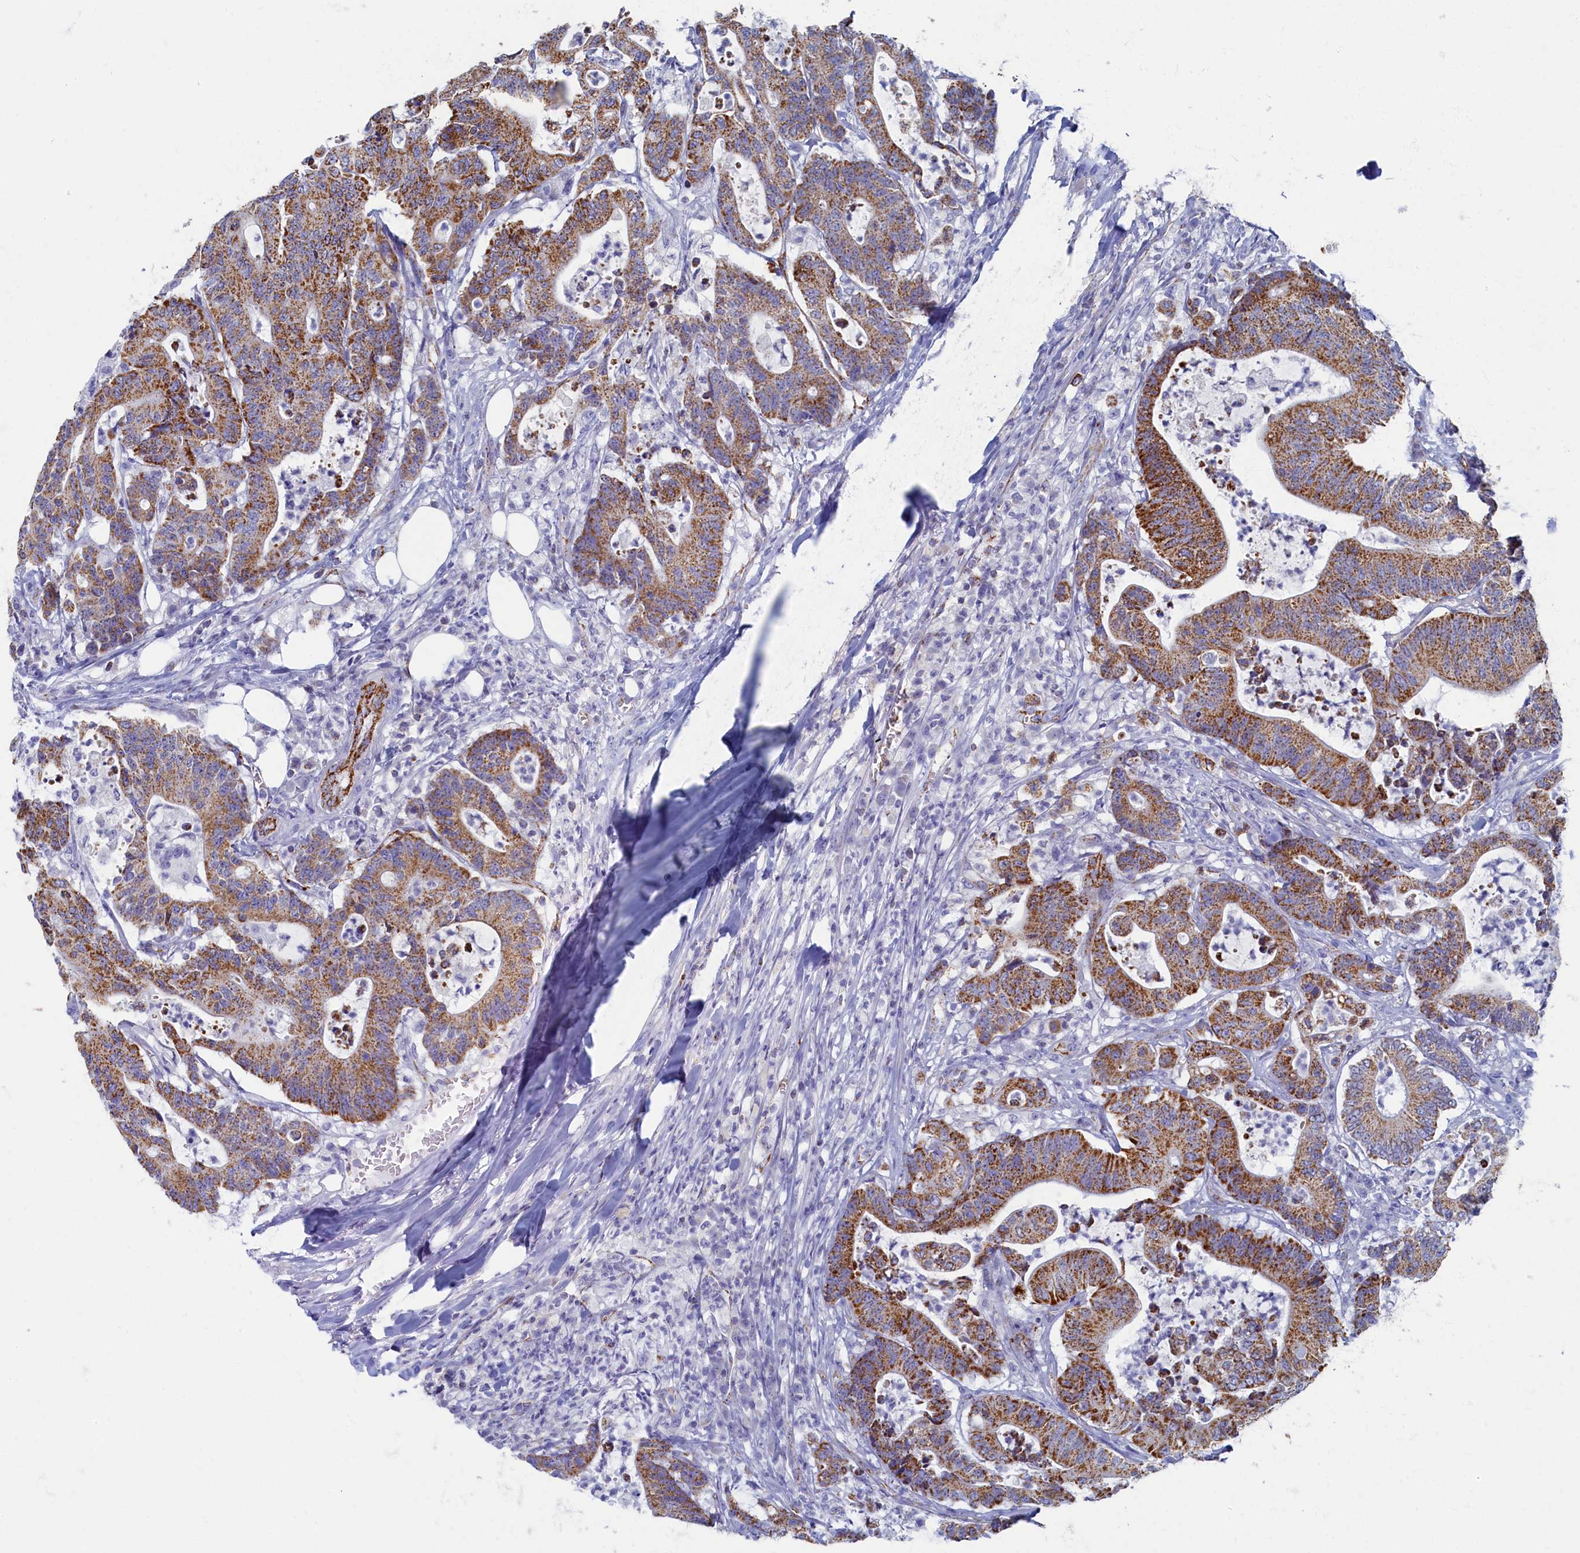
{"staining": {"intensity": "strong", "quantity": ">75%", "location": "cytoplasmic/membranous"}, "tissue": "colorectal cancer", "cell_type": "Tumor cells", "image_type": "cancer", "snomed": [{"axis": "morphology", "description": "Adenocarcinoma, NOS"}, {"axis": "topography", "description": "Colon"}], "caption": "The histopathology image reveals staining of colorectal adenocarcinoma, revealing strong cytoplasmic/membranous protein expression (brown color) within tumor cells.", "gene": "OCIAD2", "patient": {"sex": "female", "age": 84}}